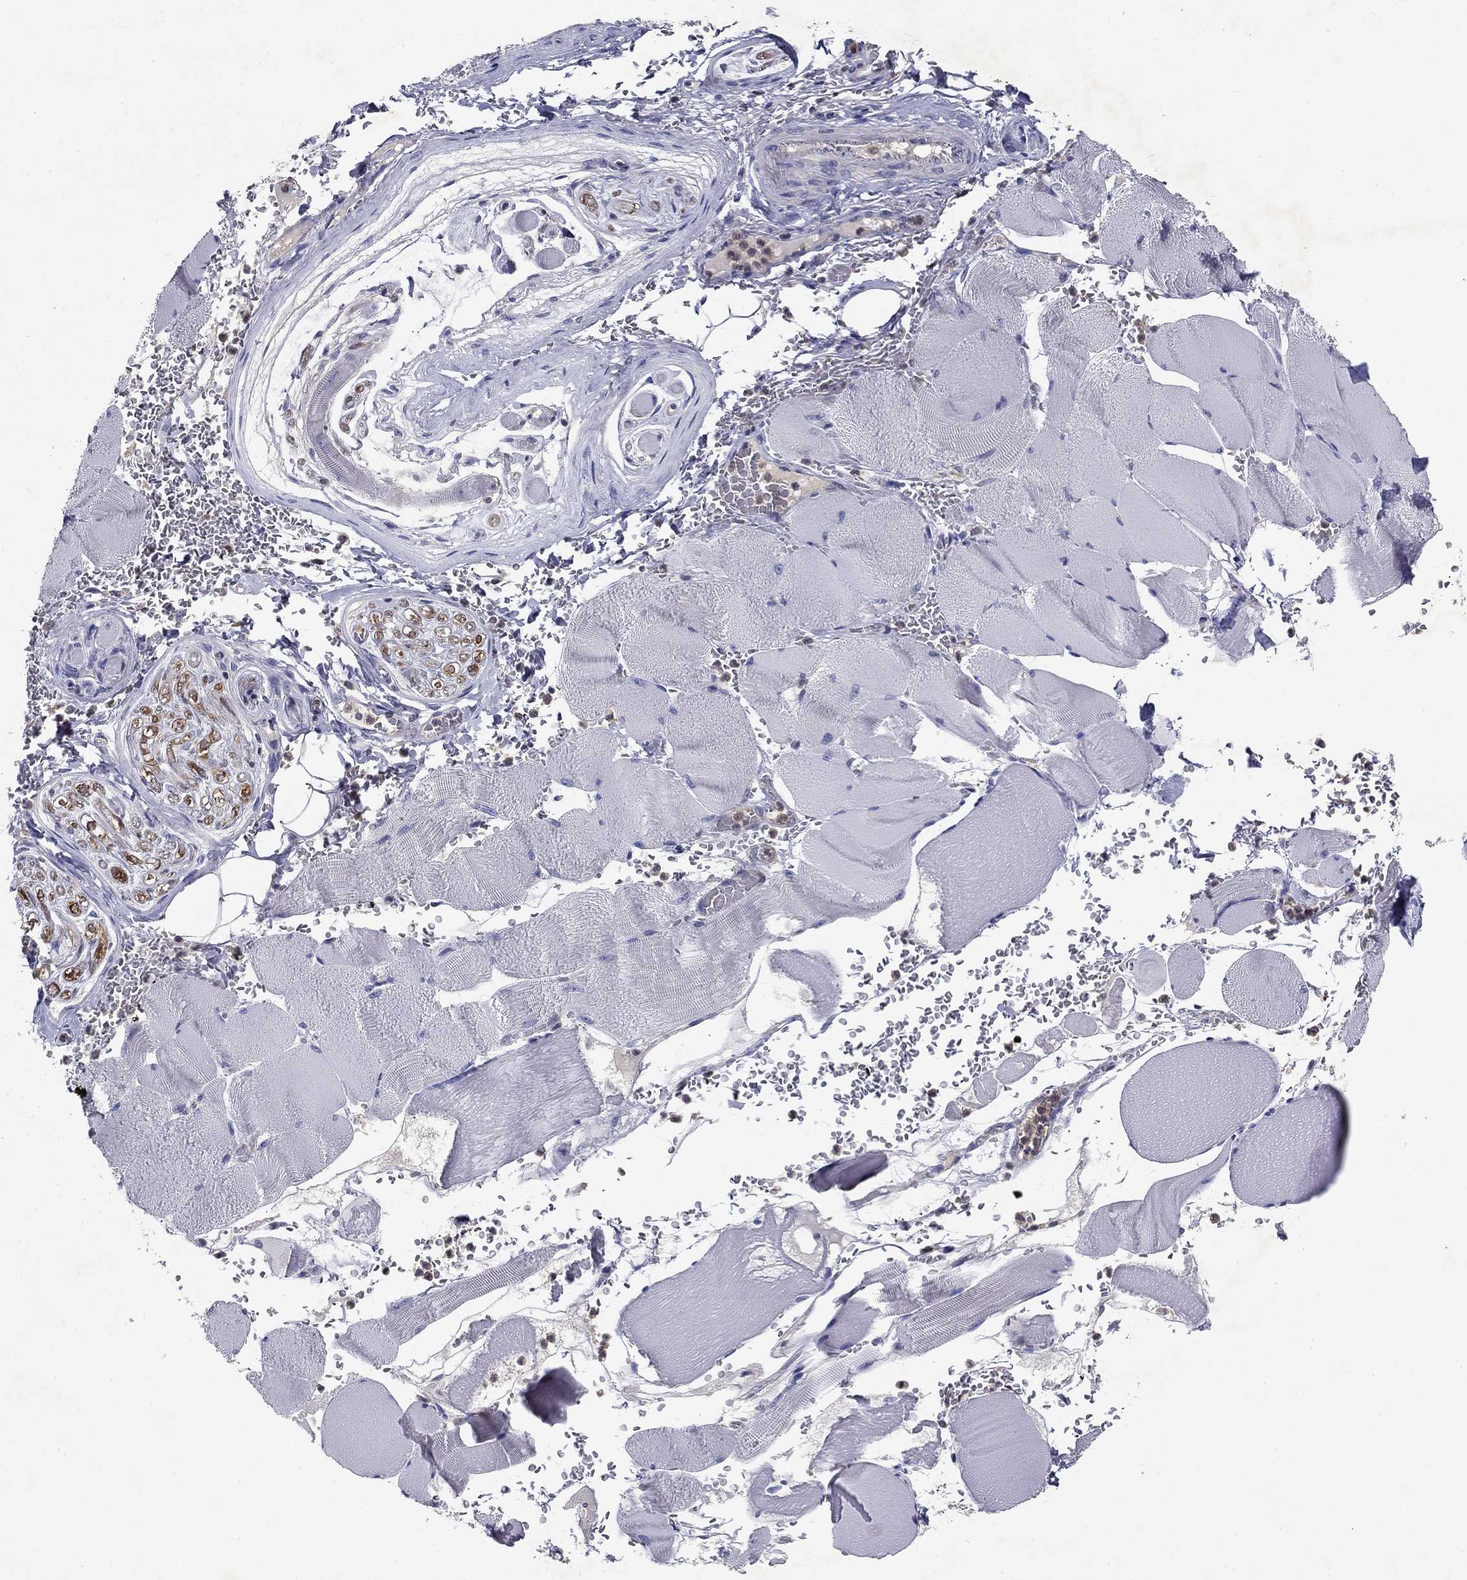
{"staining": {"intensity": "negative", "quantity": "none", "location": "none"}, "tissue": "skeletal muscle", "cell_type": "Myocytes", "image_type": "normal", "snomed": [{"axis": "morphology", "description": "Normal tissue, NOS"}, {"axis": "topography", "description": "Skeletal muscle"}], "caption": "Immunohistochemical staining of benign human skeletal muscle shows no significant staining in myocytes.", "gene": "GLTP", "patient": {"sex": "male", "age": 56}}